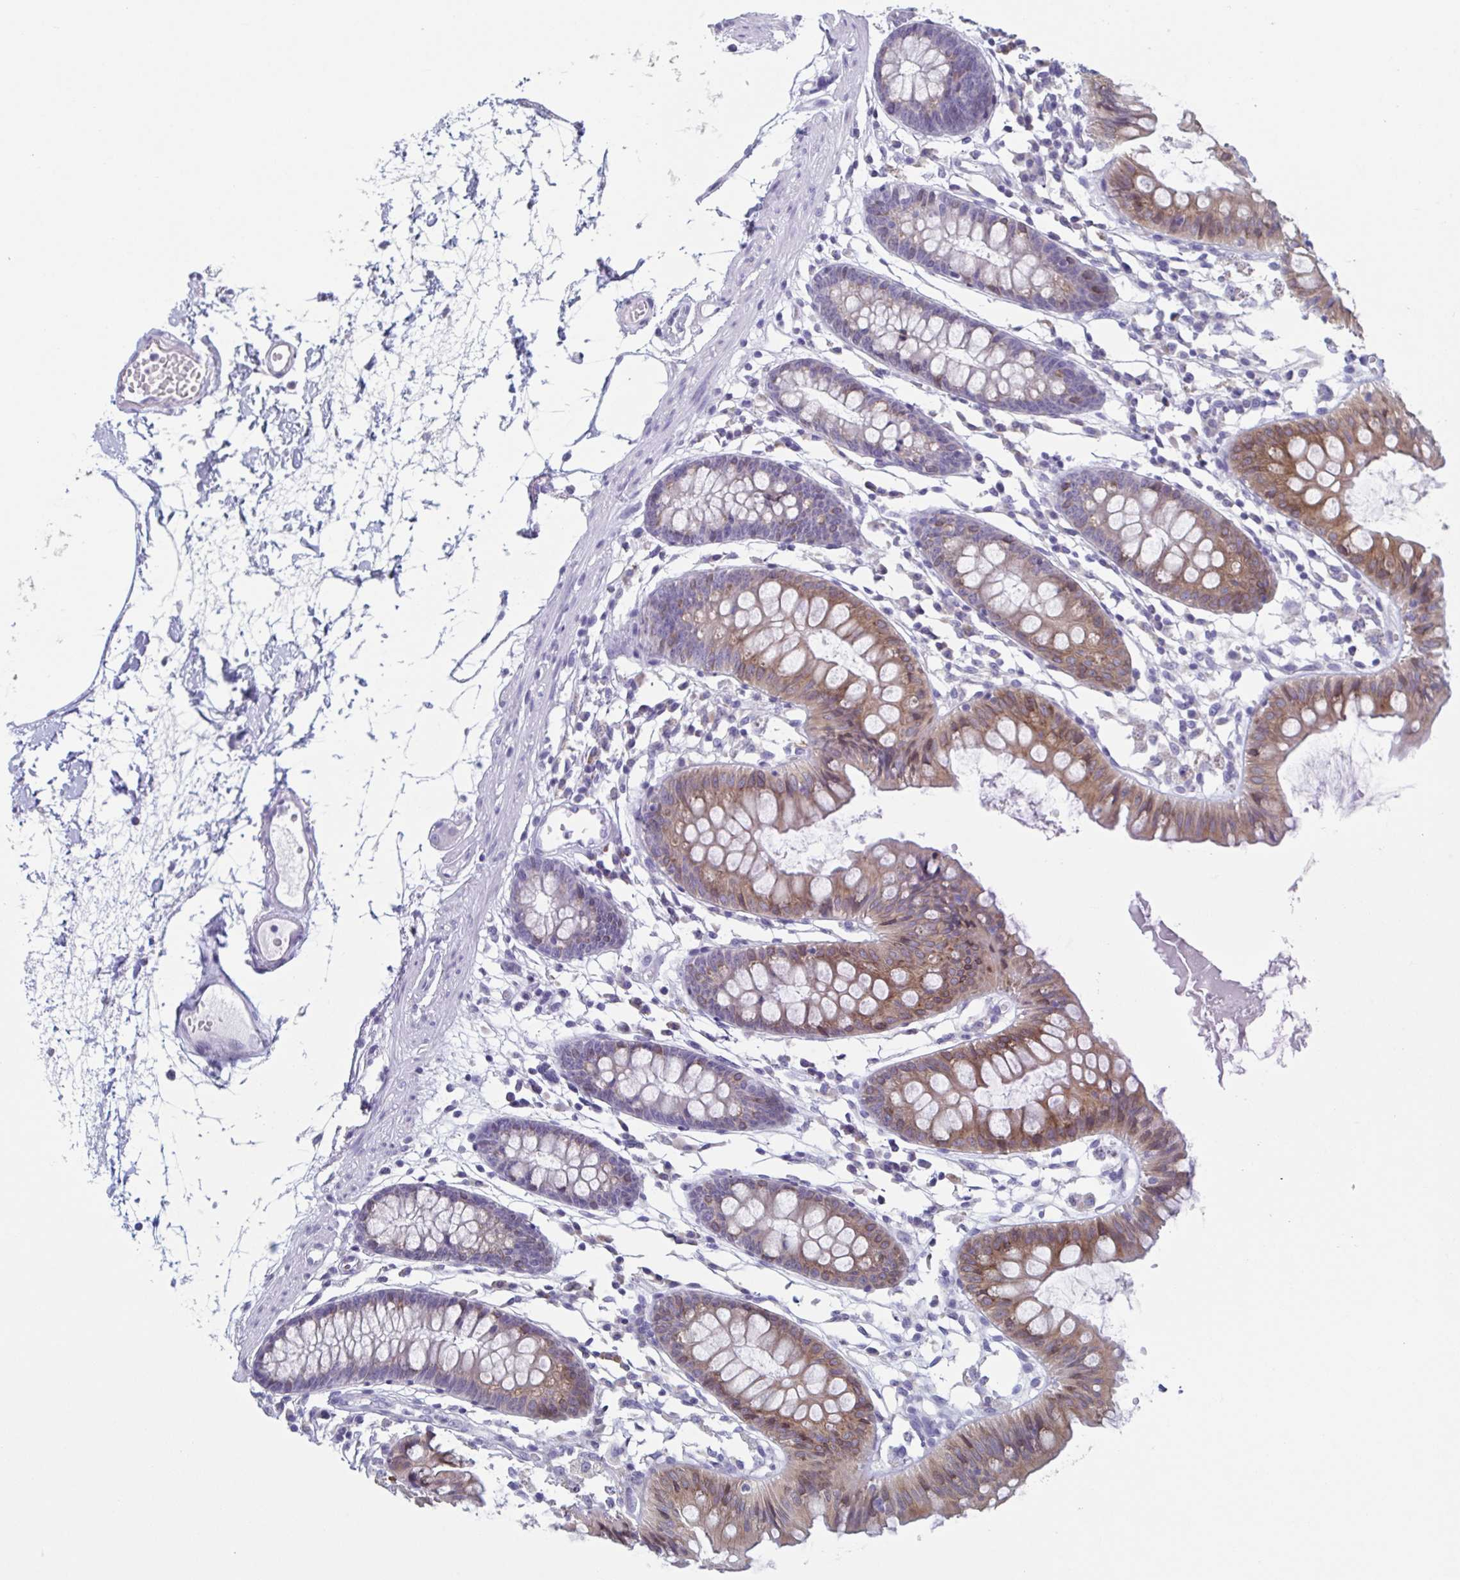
{"staining": {"intensity": "negative", "quantity": "none", "location": "none"}, "tissue": "colon", "cell_type": "Endothelial cells", "image_type": "normal", "snomed": [{"axis": "morphology", "description": "Normal tissue, NOS"}, {"axis": "topography", "description": "Colon"}], "caption": "DAB immunohistochemical staining of benign human colon exhibits no significant positivity in endothelial cells.", "gene": "HSD11B2", "patient": {"sex": "female", "age": 84}}